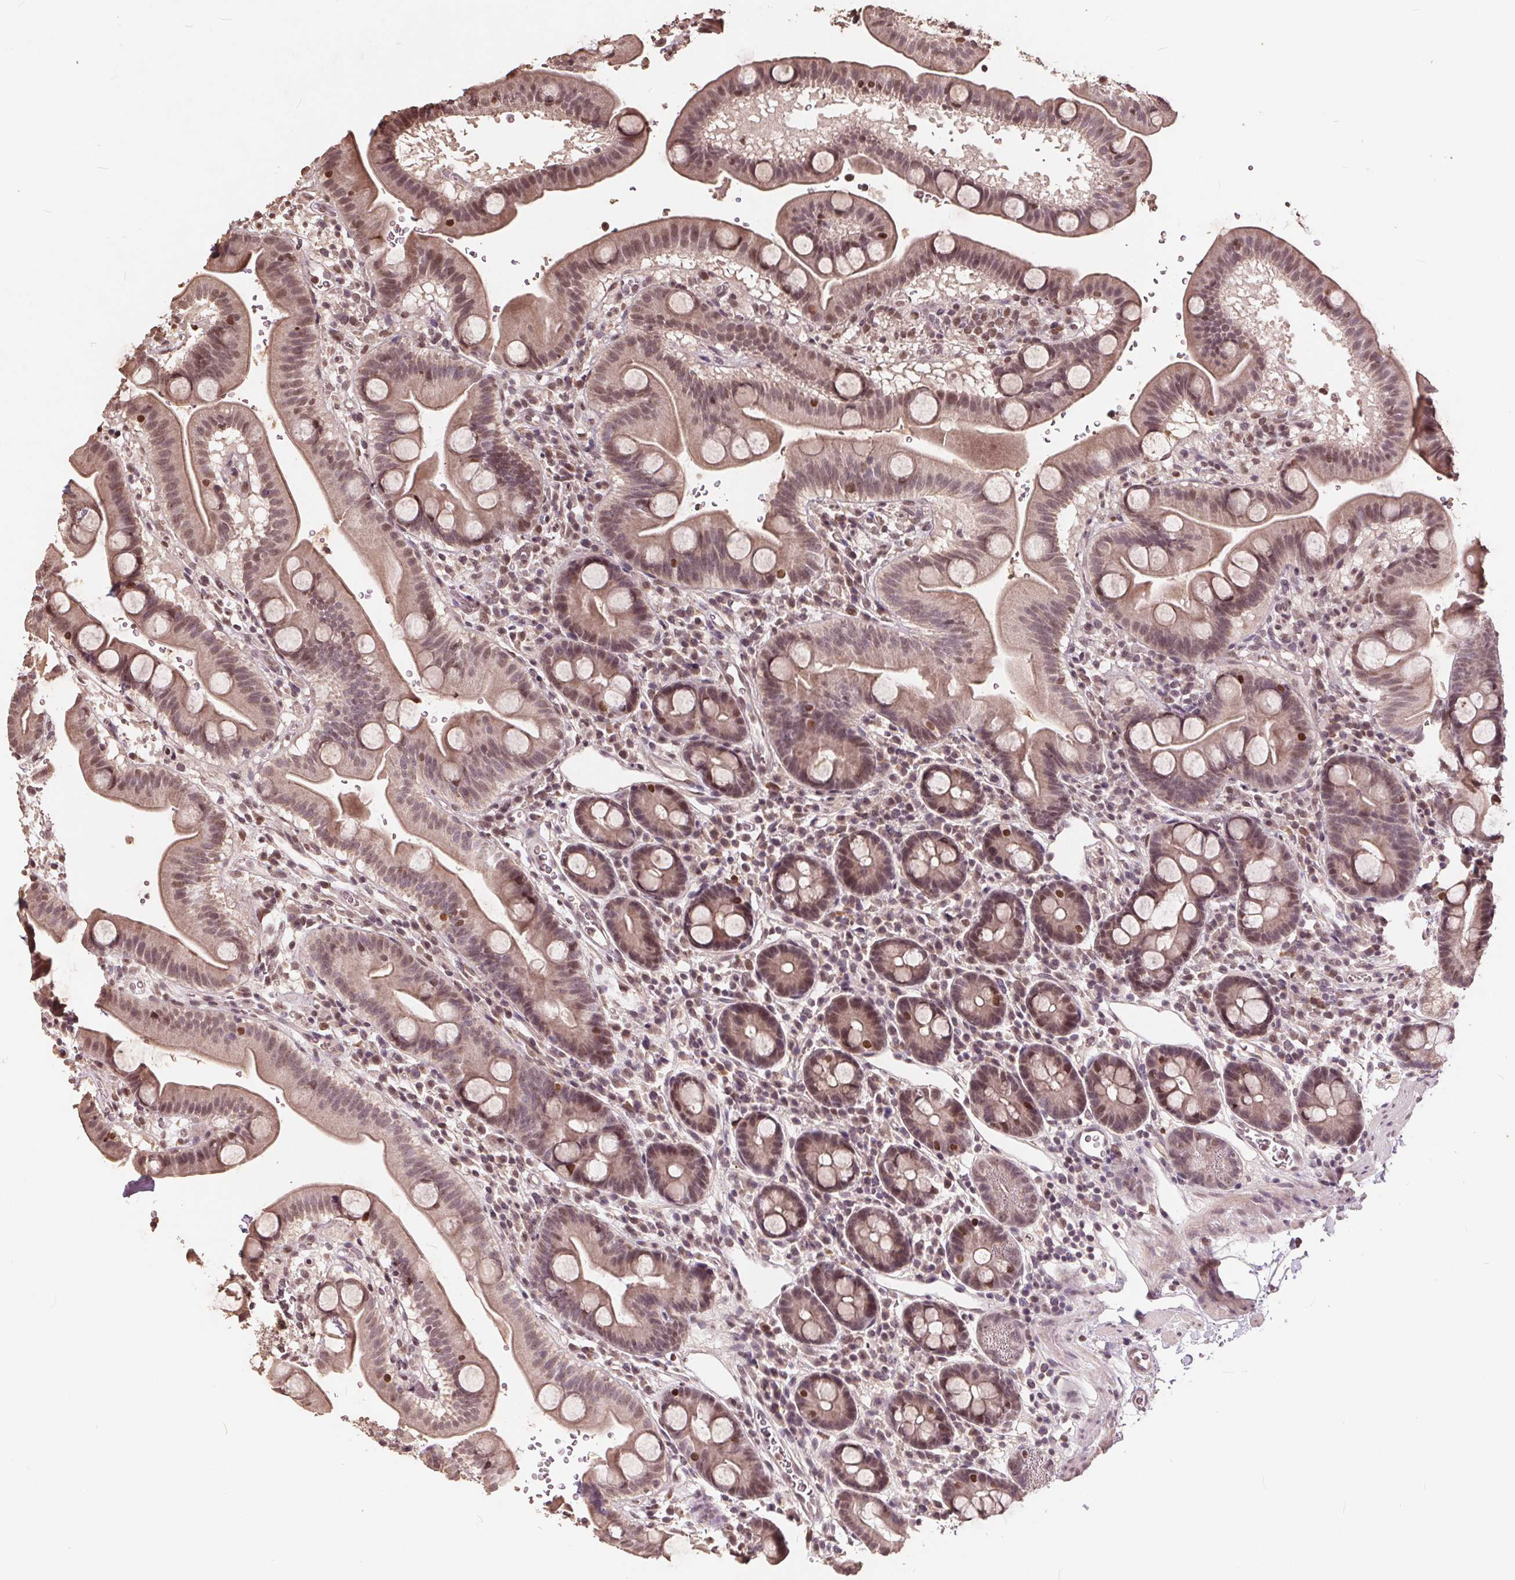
{"staining": {"intensity": "moderate", "quantity": ">75%", "location": "nuclear"}, "tissue": "duodenum", "cell_type": "Glandular cells", "image_type": "normal", "snomed": [{"axis": "morphology", "description": "Normal tissue, NOS"}, {"axis": "topography", "description": "Duodenum"}], "caption": "Protein staining displays moderate nuclear positivity in about >75% of glandular cells in unremarkable duodenum. Nuclei are stained in blue.", "gene": "DNMT3B", "patient": {"sex": "male", "age": 59}}